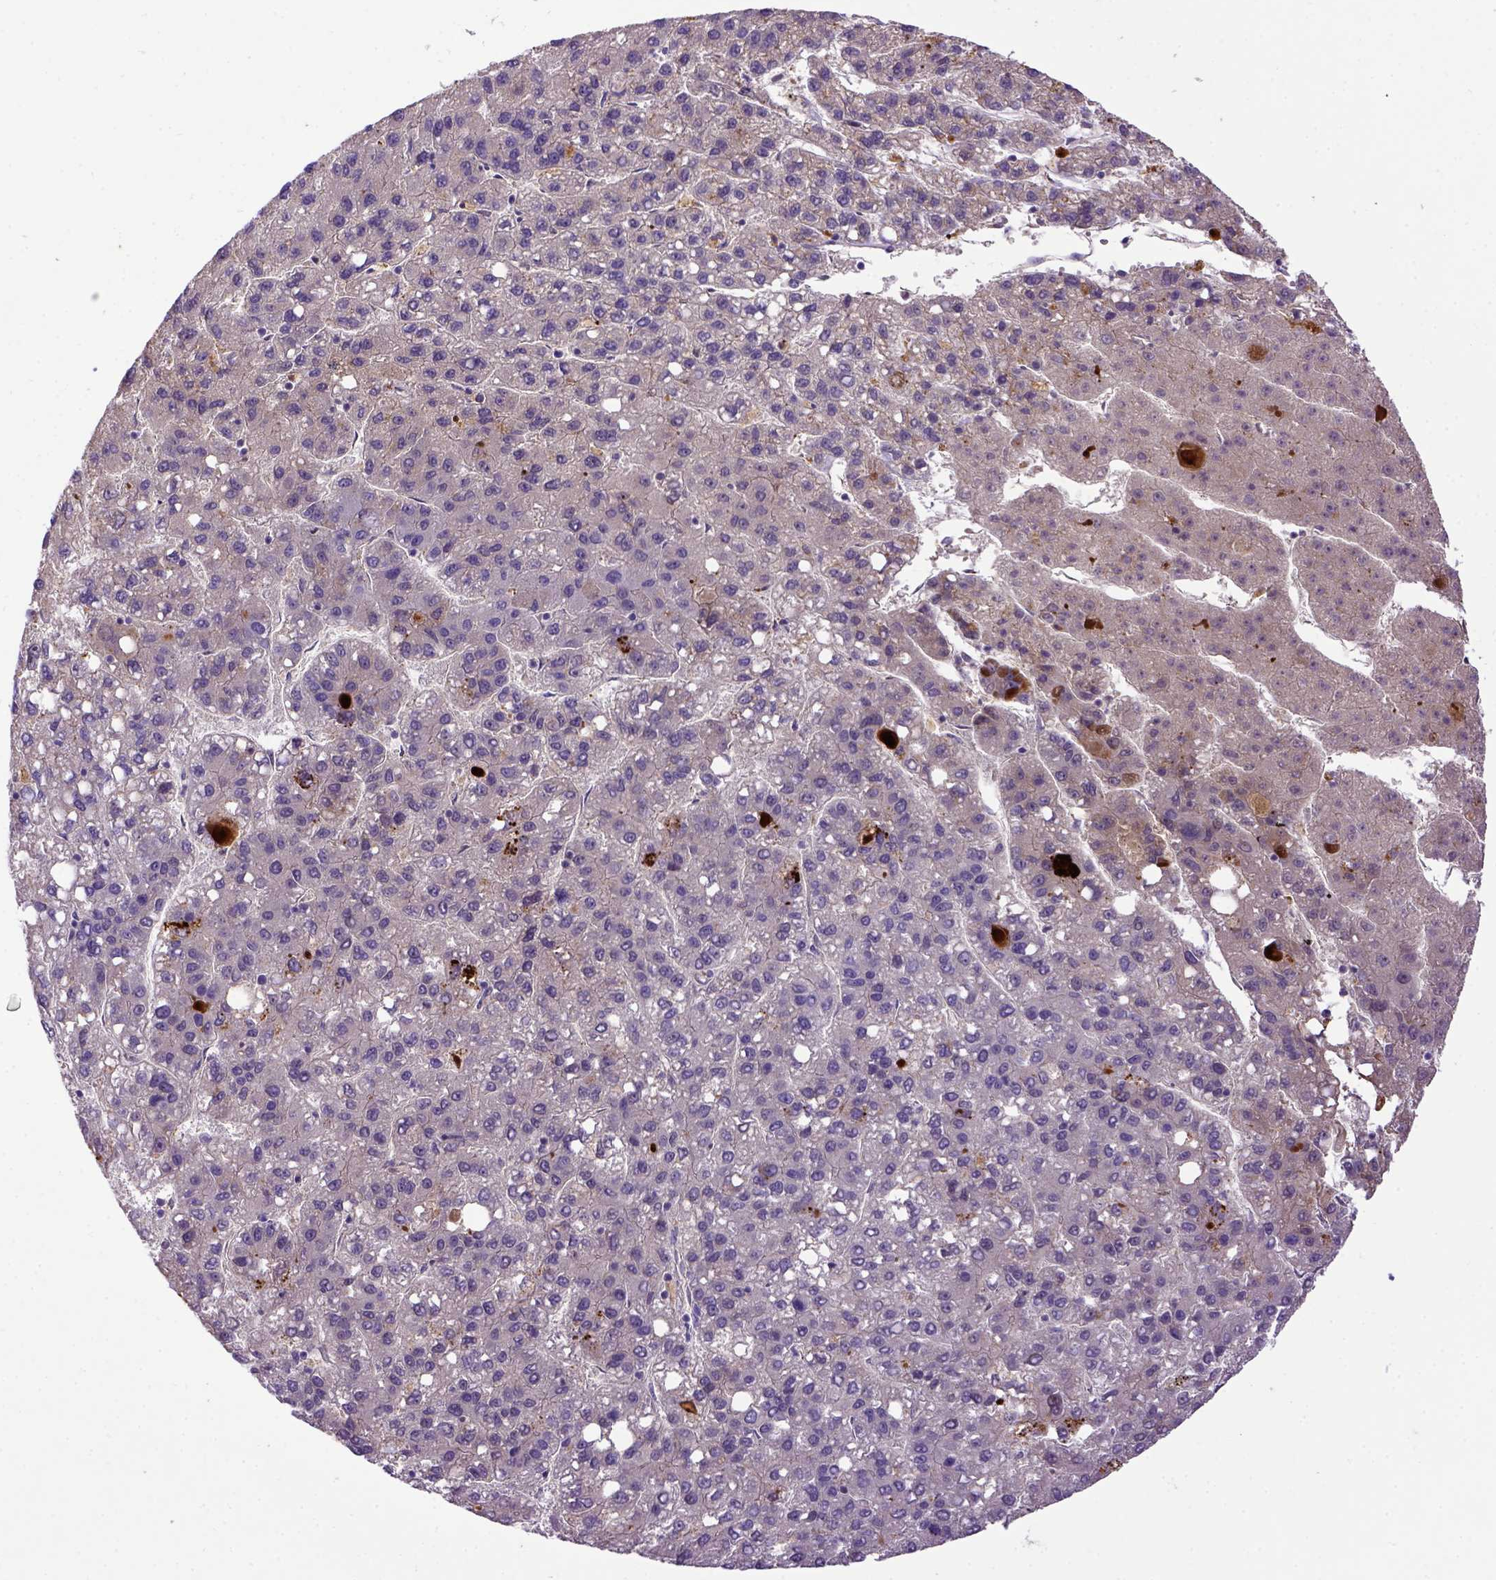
{"staining": {"intensity": "negative", "quantity": "none", "location": "none"}, "tissue": "liver cancer", "cell_type": "Tumor cells", "image_type": "cancer", "snomed": [{"axis": "morphology", "description": "Carcinoma, Hepatocellular, NOS"}, {"axis": "topography", "description": "Liver"}], "caption": "Immunohistochemical staining of human liver hepatocellular carcinoma shows no significant expression in tumor cells.", "gene": "ADAM12", "patient": {"sex": "female", "age": 82}}